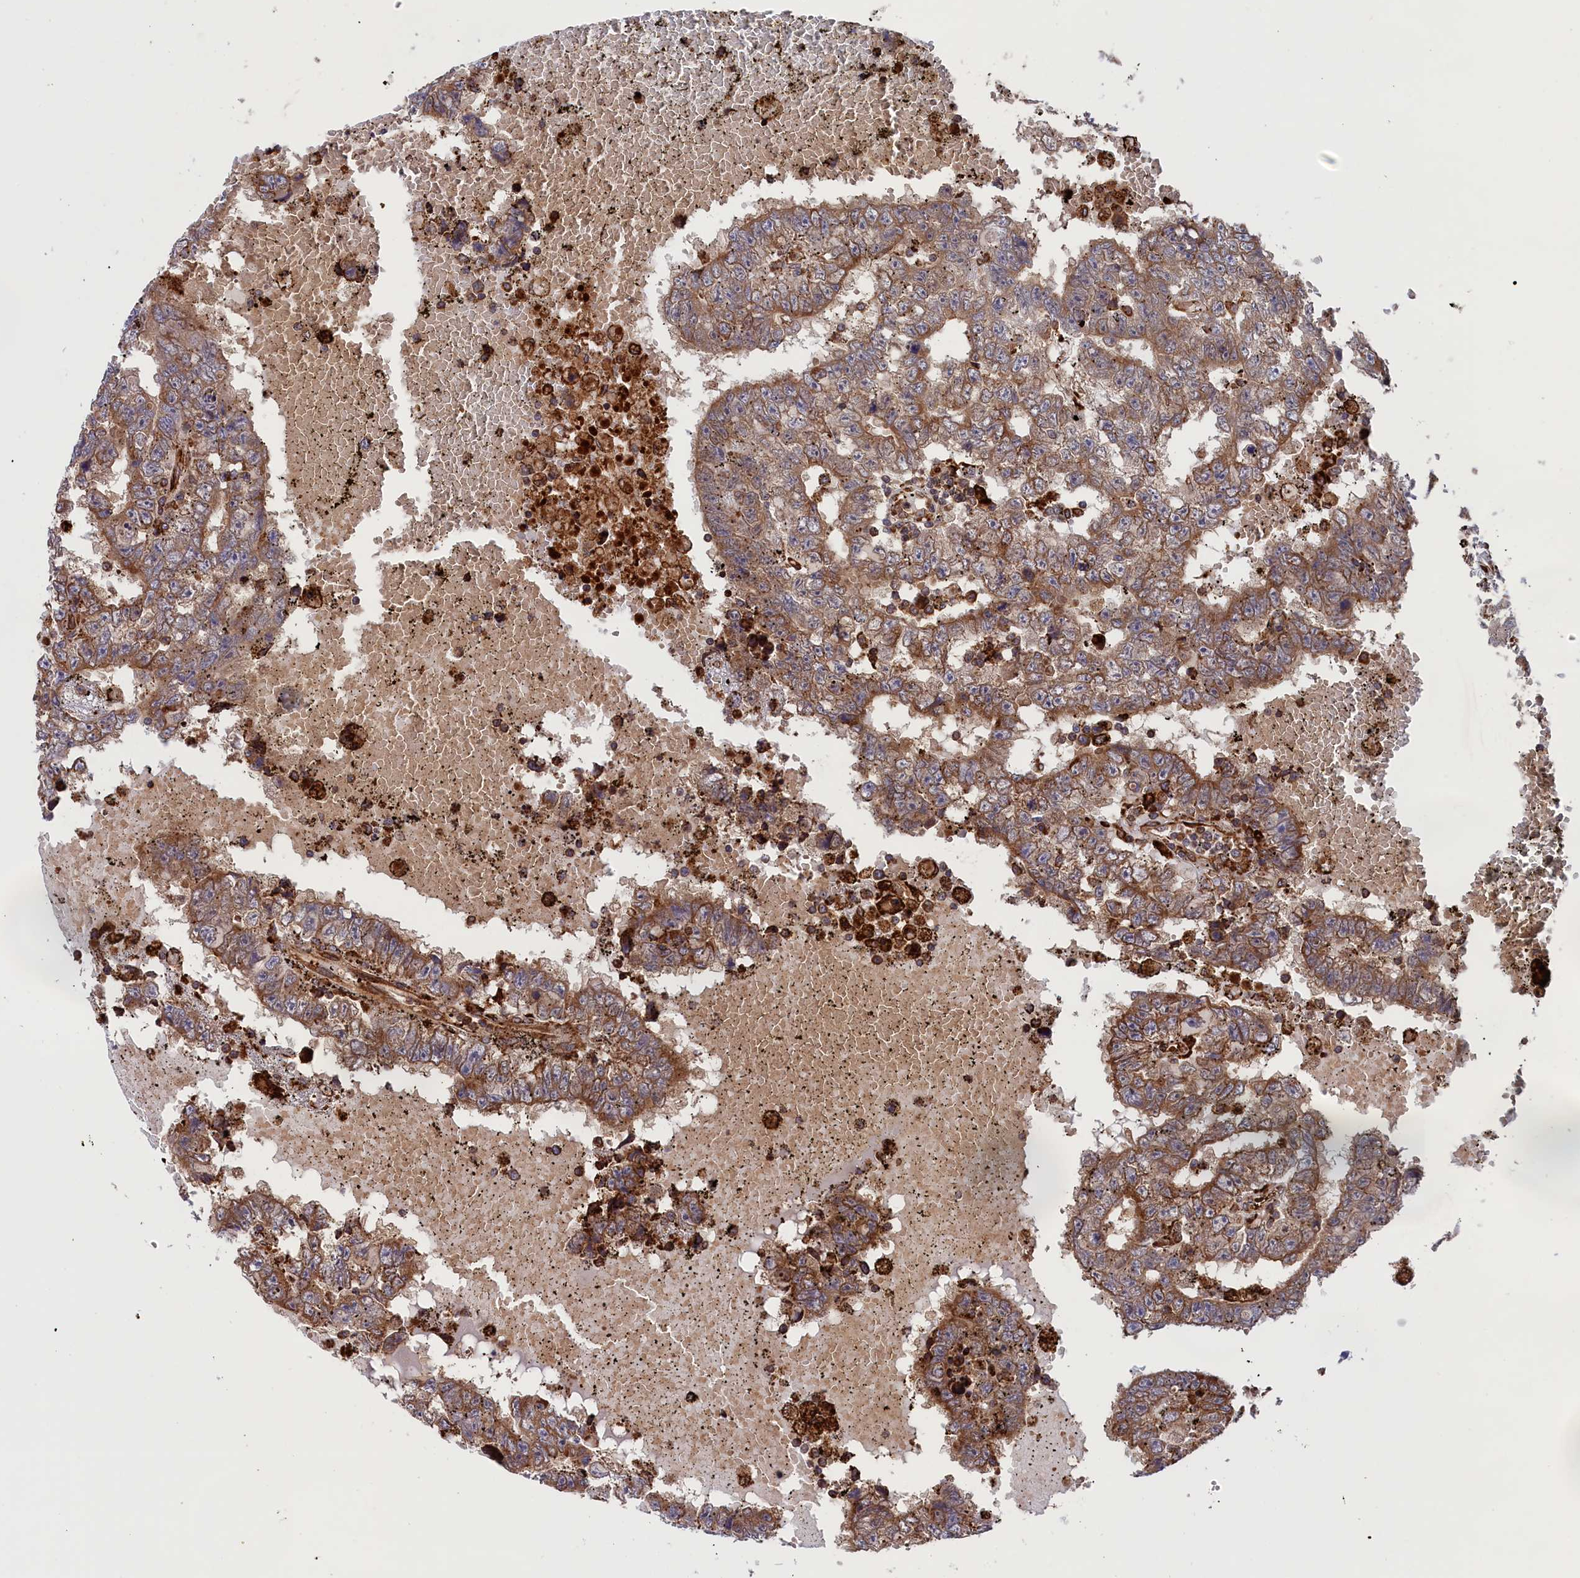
{"staining": {"intensity": "moderate", "quantity": ">75%", "location": "cytoplasmic/membranous"}, "tissue": "testis cancer", "cell_type": "Tumor cells", "image_type": "cancer", "snomed": [{"axis": "morphology", "description": "Carcinoma, Embryonal, NOS"}, {"axis": "topography", "description": "Testis"}], "caption": "Protein staining exhibits moderate cytoplasmic/membranous expression in approximately >75% of tumor cells in testis cancer. (brown staining indicates protein expression, while blue staining denotes nuclei).", "gene": "PLA2G4C", "patient": {"sex": "male", "age": 25}}